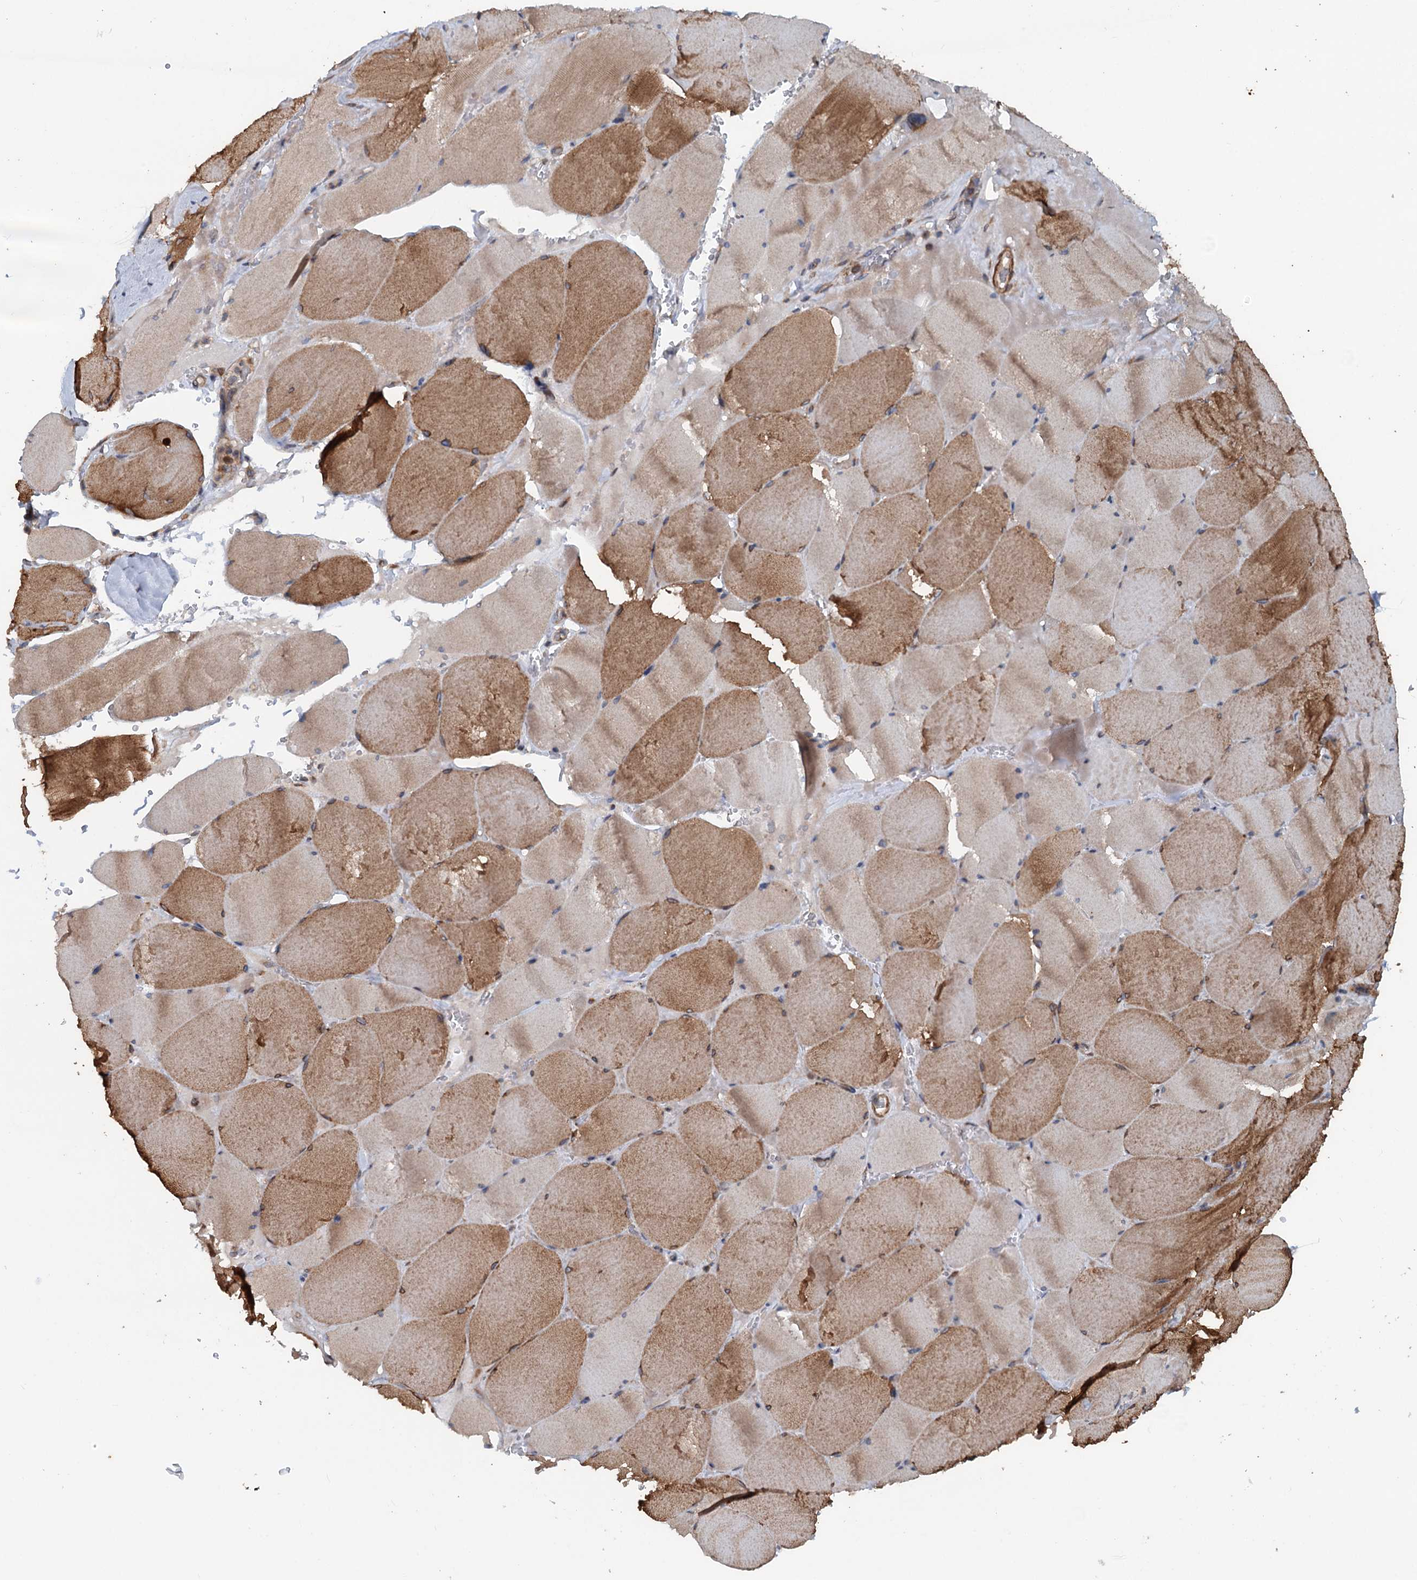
{"staining": {"intensity": "moderate", "quantity": "25%-75%", "location": "cytoplasmic/membranous"}, "tissue": "skeletal muscle", "cell_type": "Myocytes", "image_type": "normal", "snomed": [{"axis": "morphology", "description": "Normal tissue, NOS"}, {"axis": "topography", "description": "Skeletal muscle"}, {"axis": "topography", "description": "Head-Neck"}], "caption": "Brown immunohistochemical staining in normal human skeletal muscle shows moderate cytoplasmic/membranous positivity in approximately 25%-75% of myocytes.", "gene": "TEDC1", "patient": {"sex": "male", "age": 66}}